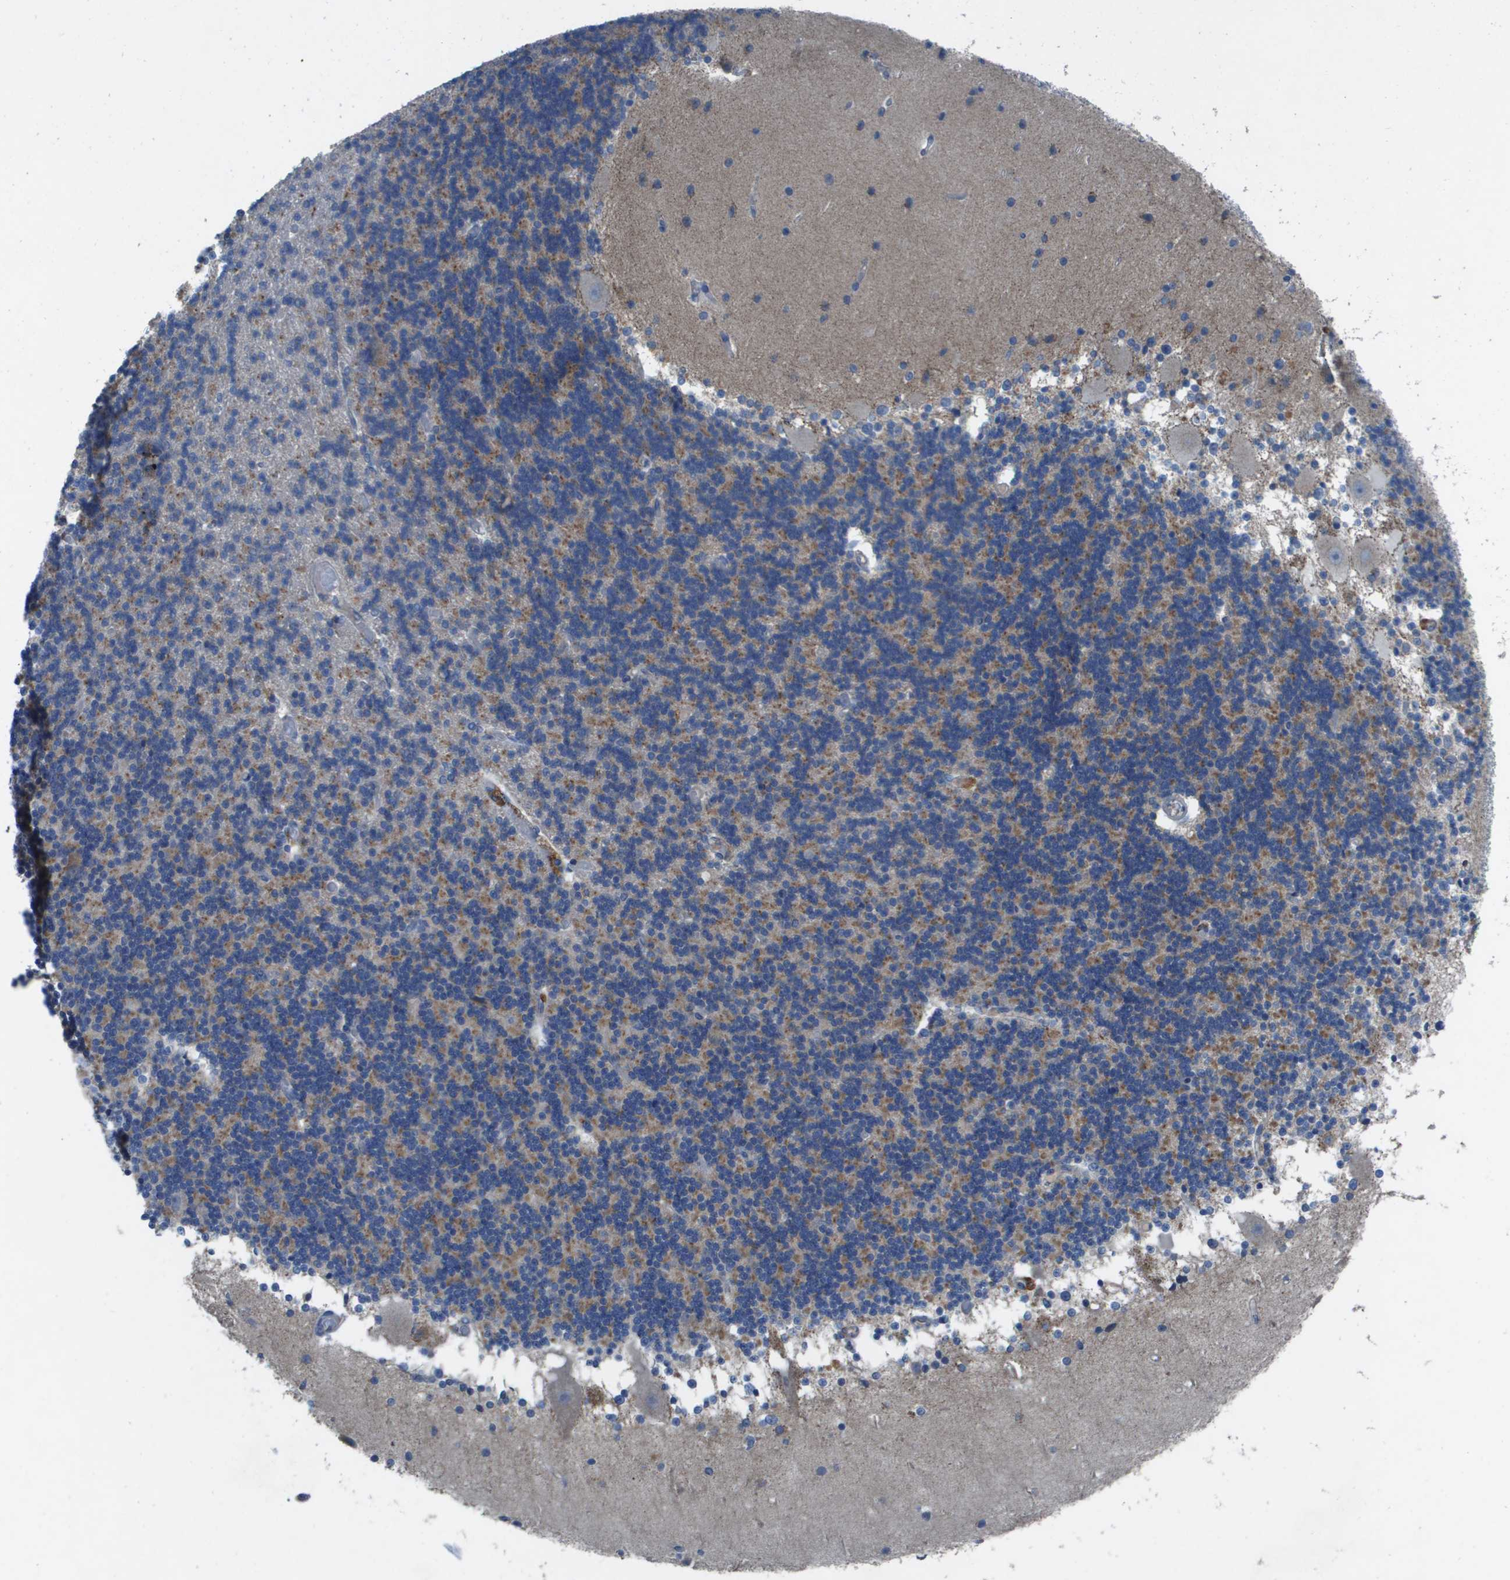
{"staining": {"intensity": "moderate", "quantity": "<25%", "location": "cytoplasmic/membranous"}, "tissue": "cerebellum", "cell_type": "Cells in granular layer", "image_type": "normal", "snomed": [{"axis": "morphology", "description": "Normal tissue, NOS"}, {"axis": "topography", "description": "Cerebellum"}], "caption": "DAB (3,3'-diaminobenzidine) immunohistochemical staining of benign human cerebellum demonstrates moderate cytoplasmic/membranous protein positivity in approximately <25% of cells in granular layer. The protein is stained brown, and the nuclei are stained in blue (DAB IHC with brightfield microscopy, high magnification).", "gene": "CLCA4", "patient": {"sex": "female", "age": 54}}